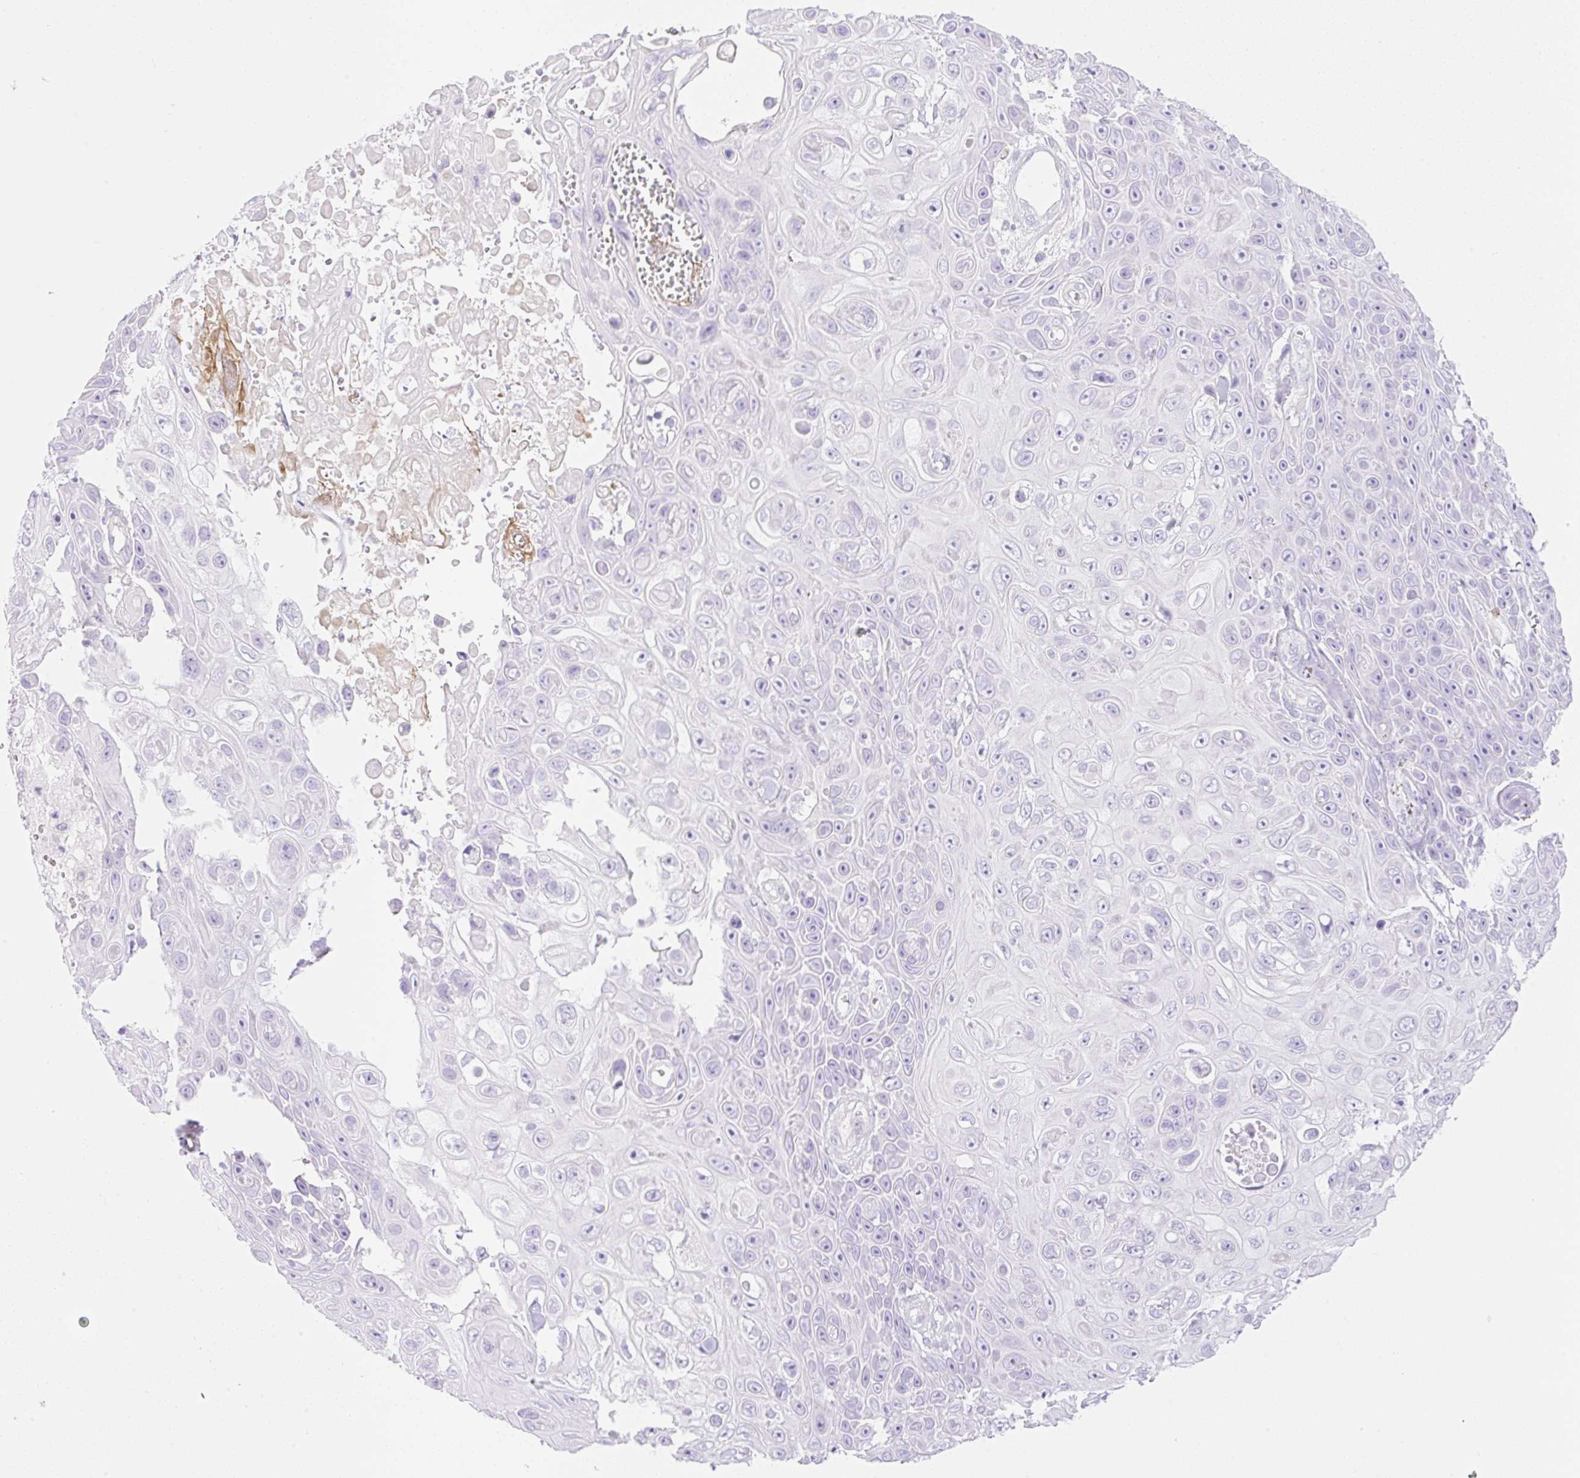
{"staining": {"intensity": "negative", "quantity": "none", "location": "none"}, "tissue": "skin cancer", "cell_type": "Tumor cells", "image_type": "cancer", "snomed": [{"axis": "morphology", "description": "Squamous cell carcinoma, NOS"}, {"axis": "topography", "description": "Skin"}], "caption": "Tumor cells are negative for brown protein staining in squamous cell carcinoma (skin).", "gene": "CDX1", "patient": {"sex": "male", "age": 82}}